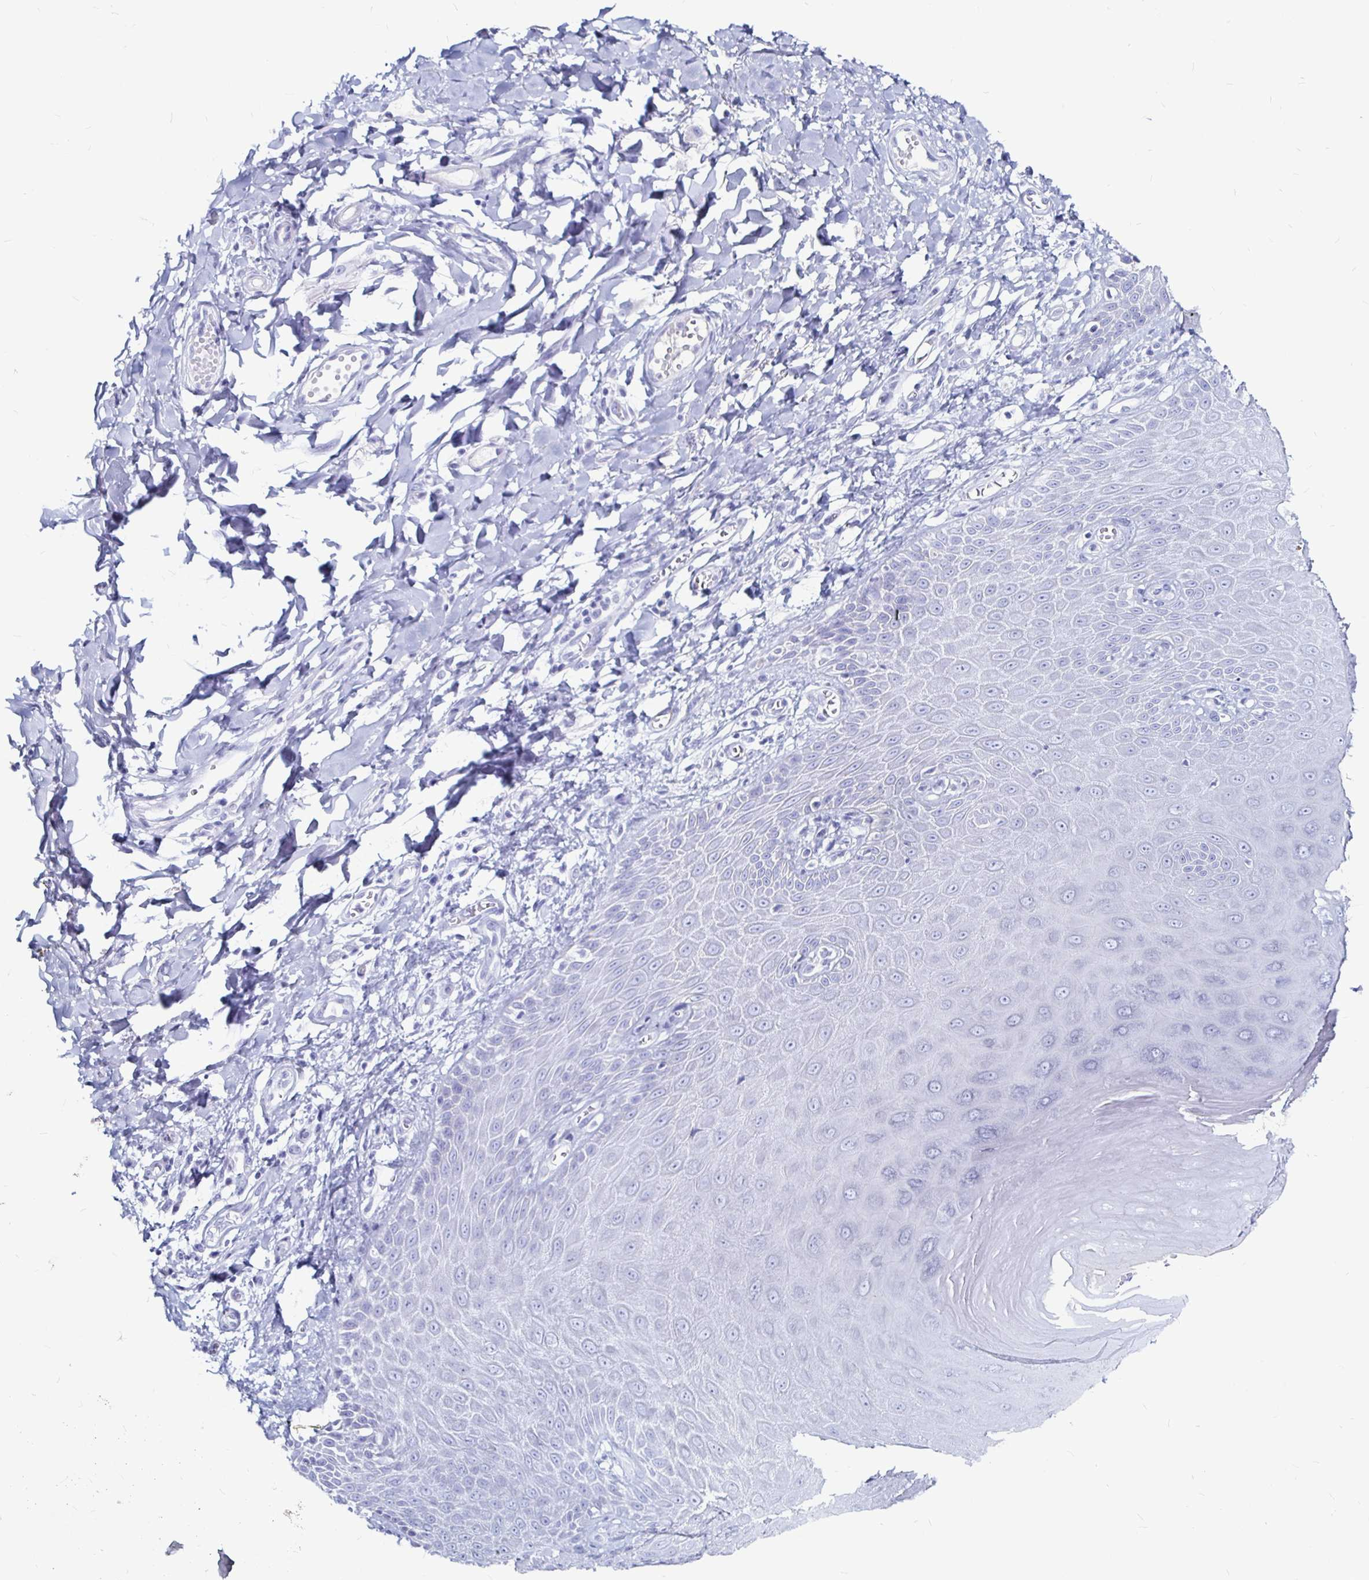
{"staining": {"intensity": "negative", "quantity": "none", "location": "none"}, "tissue": "skin", "cell_type": "Epidermal cells", "image_type": "normal", "snomed": [{"axis": "morphology", "description": "Normal tissue, NOS"}, {"axis": "topography", "description": "Anal"}, {"axis": "topography", "description": "Peripheral nerve tissue"}], "caption": "Immunohistochemical staining of normal human skin reveals no significant positivity in epidermal cells. The staining is performed using DAB brown chromogen with nuclei counter-stained in using hematoxylin.", "gene": "LUZP4", "patient": {"sex": "male", "age": 78}}